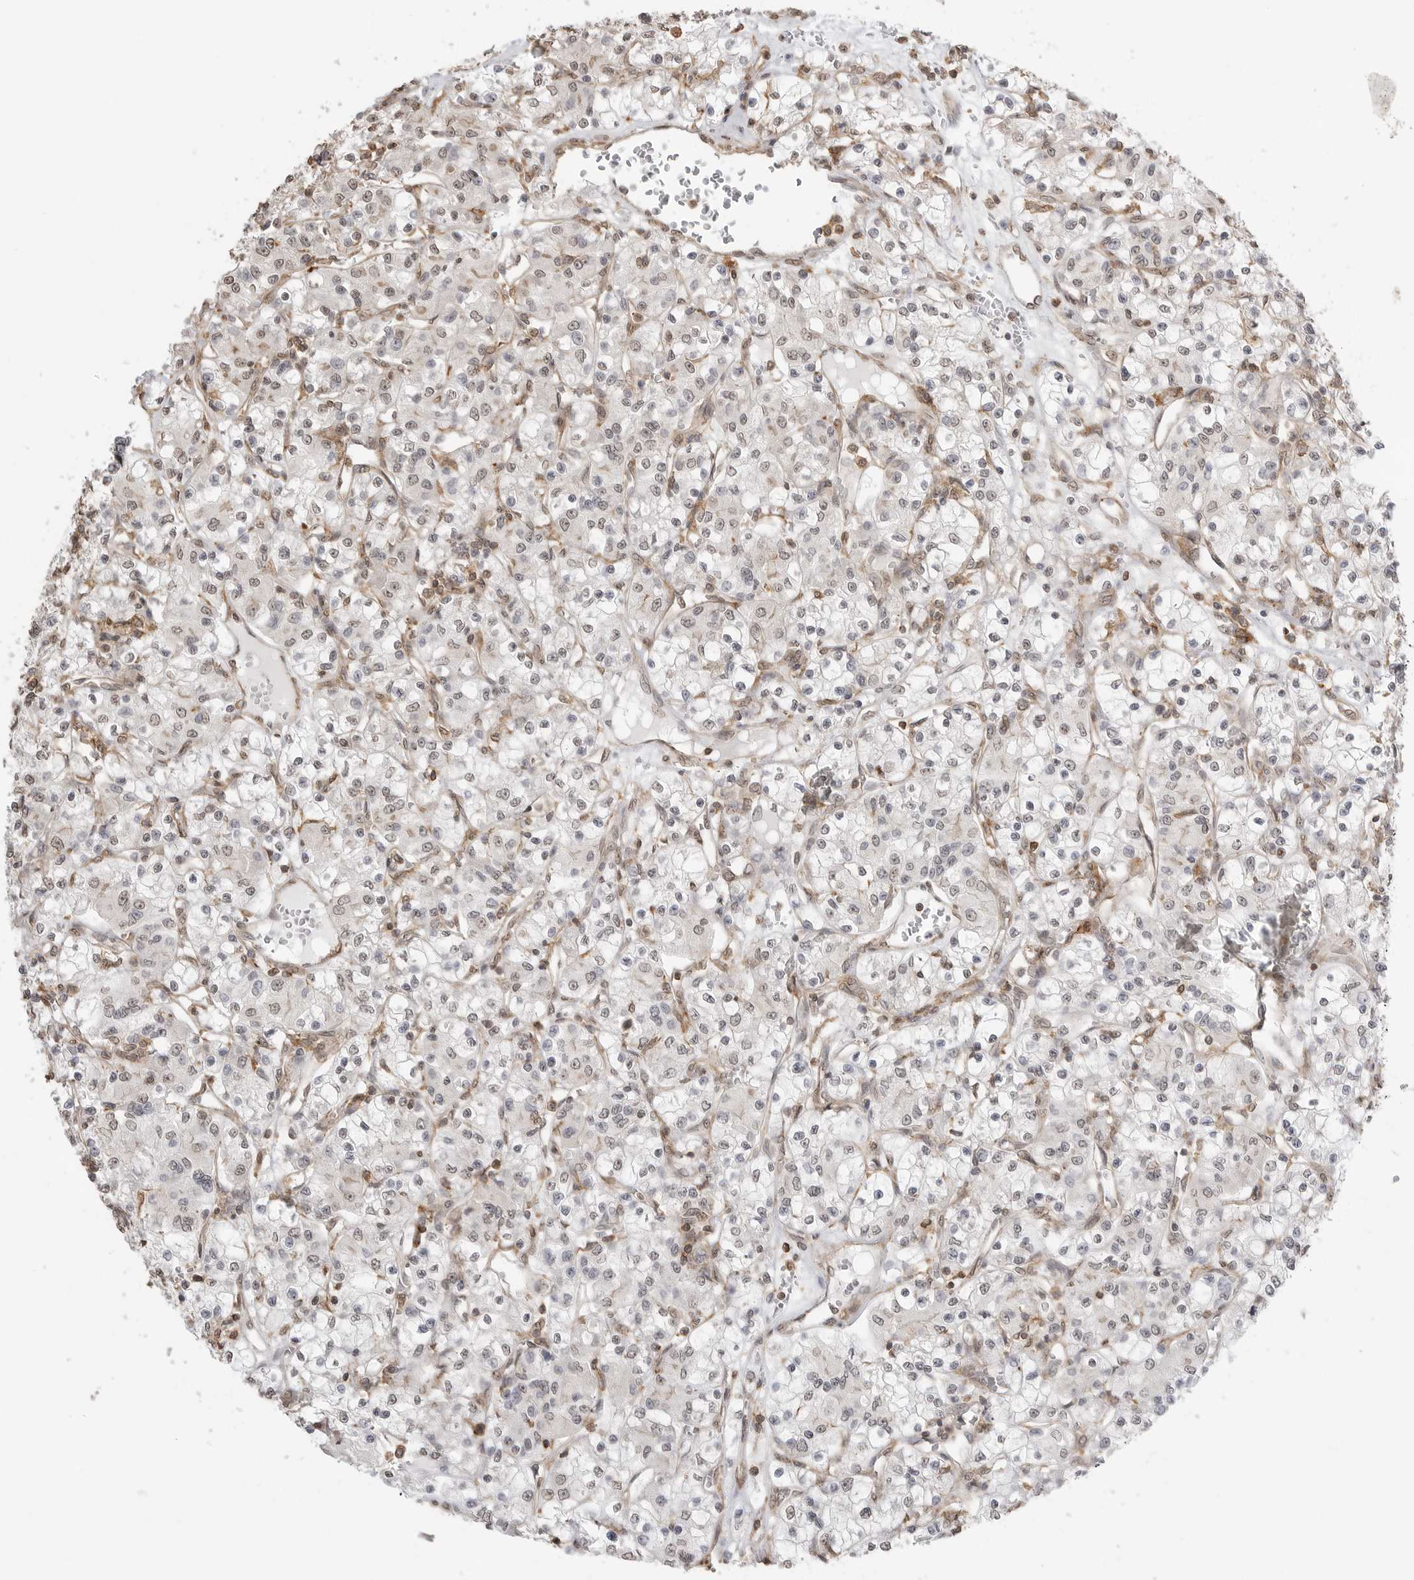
{"staining": {"intensity": "weak", "quantity": "<25%", "location": "cytoplasmic/membranous"}, "tissue": "renal cancer", "cell_type": "Tumor cells", "image_type": "cancer", "snomed": [{"axis": "morphology", "description": "Adenocarcinoma, NOS"}, {"axis": "topography", "description": "Kidney"}], "caption": "A histopathology image of human renal cancer (adenocarcinoma) is negative for staining in tumor cells.", "gene": "GPC2", "patient": {"sex": "female", "age": 59}}